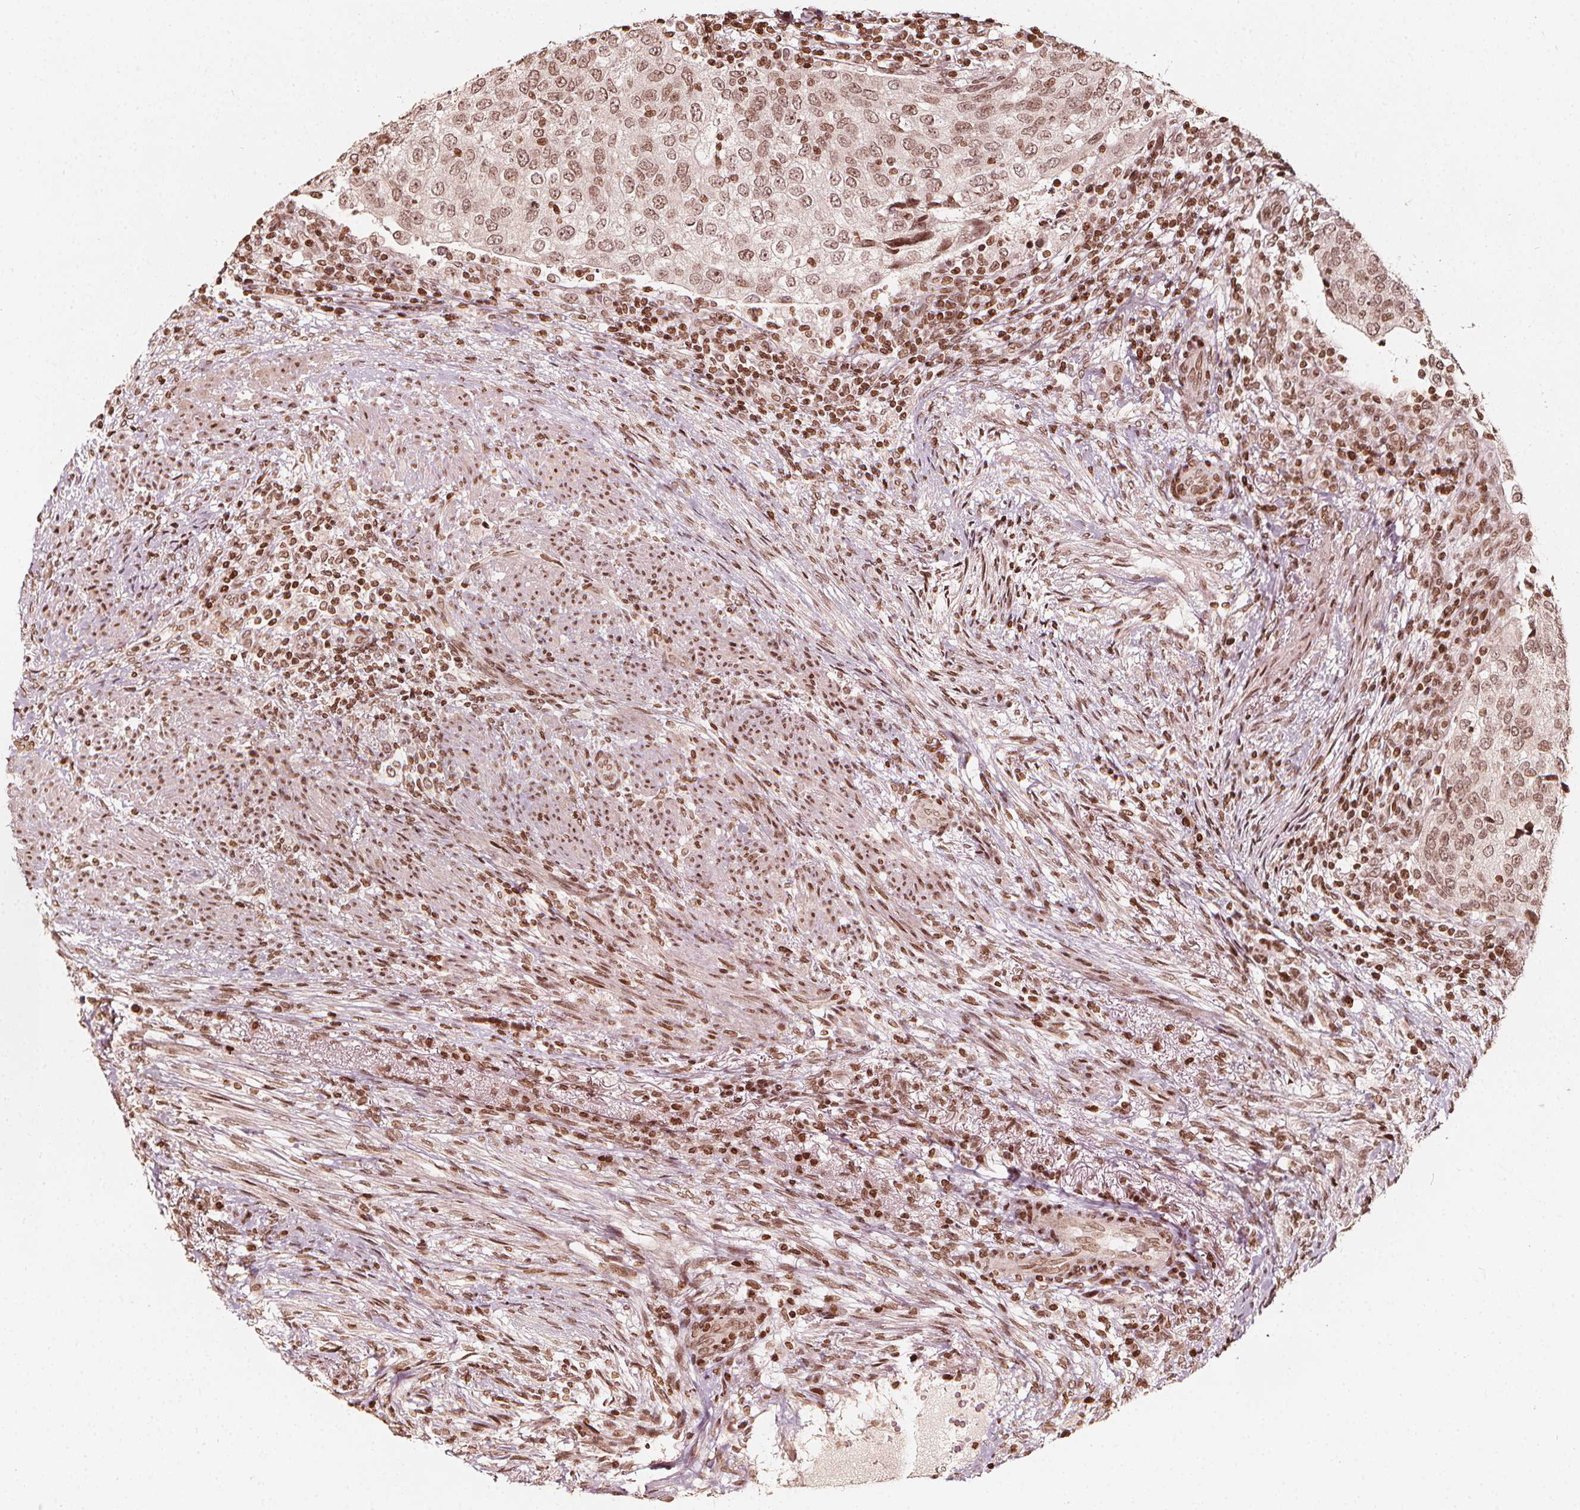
{"staining": {"intensity": "weak", "quantity": ">75%", "location": "nuclear"}, "tissue": "urothelial cancer", "cell_type": "Tumor cells", "image_type": "cancer", "snomed": [{"axis": "morphology", "description": "Urothelial carcinoma, High grade"}, {"axis": "topography", "description": "Urinary bladder"}], "caption": "This histopathology image shows immunohistochemistry (IHC) staining of human urothelial cancer, with low weak nuclear expression in about >75% of tumor cells.", "gene": "H3C14", "patient": {"sex": "female", "age": 78}}